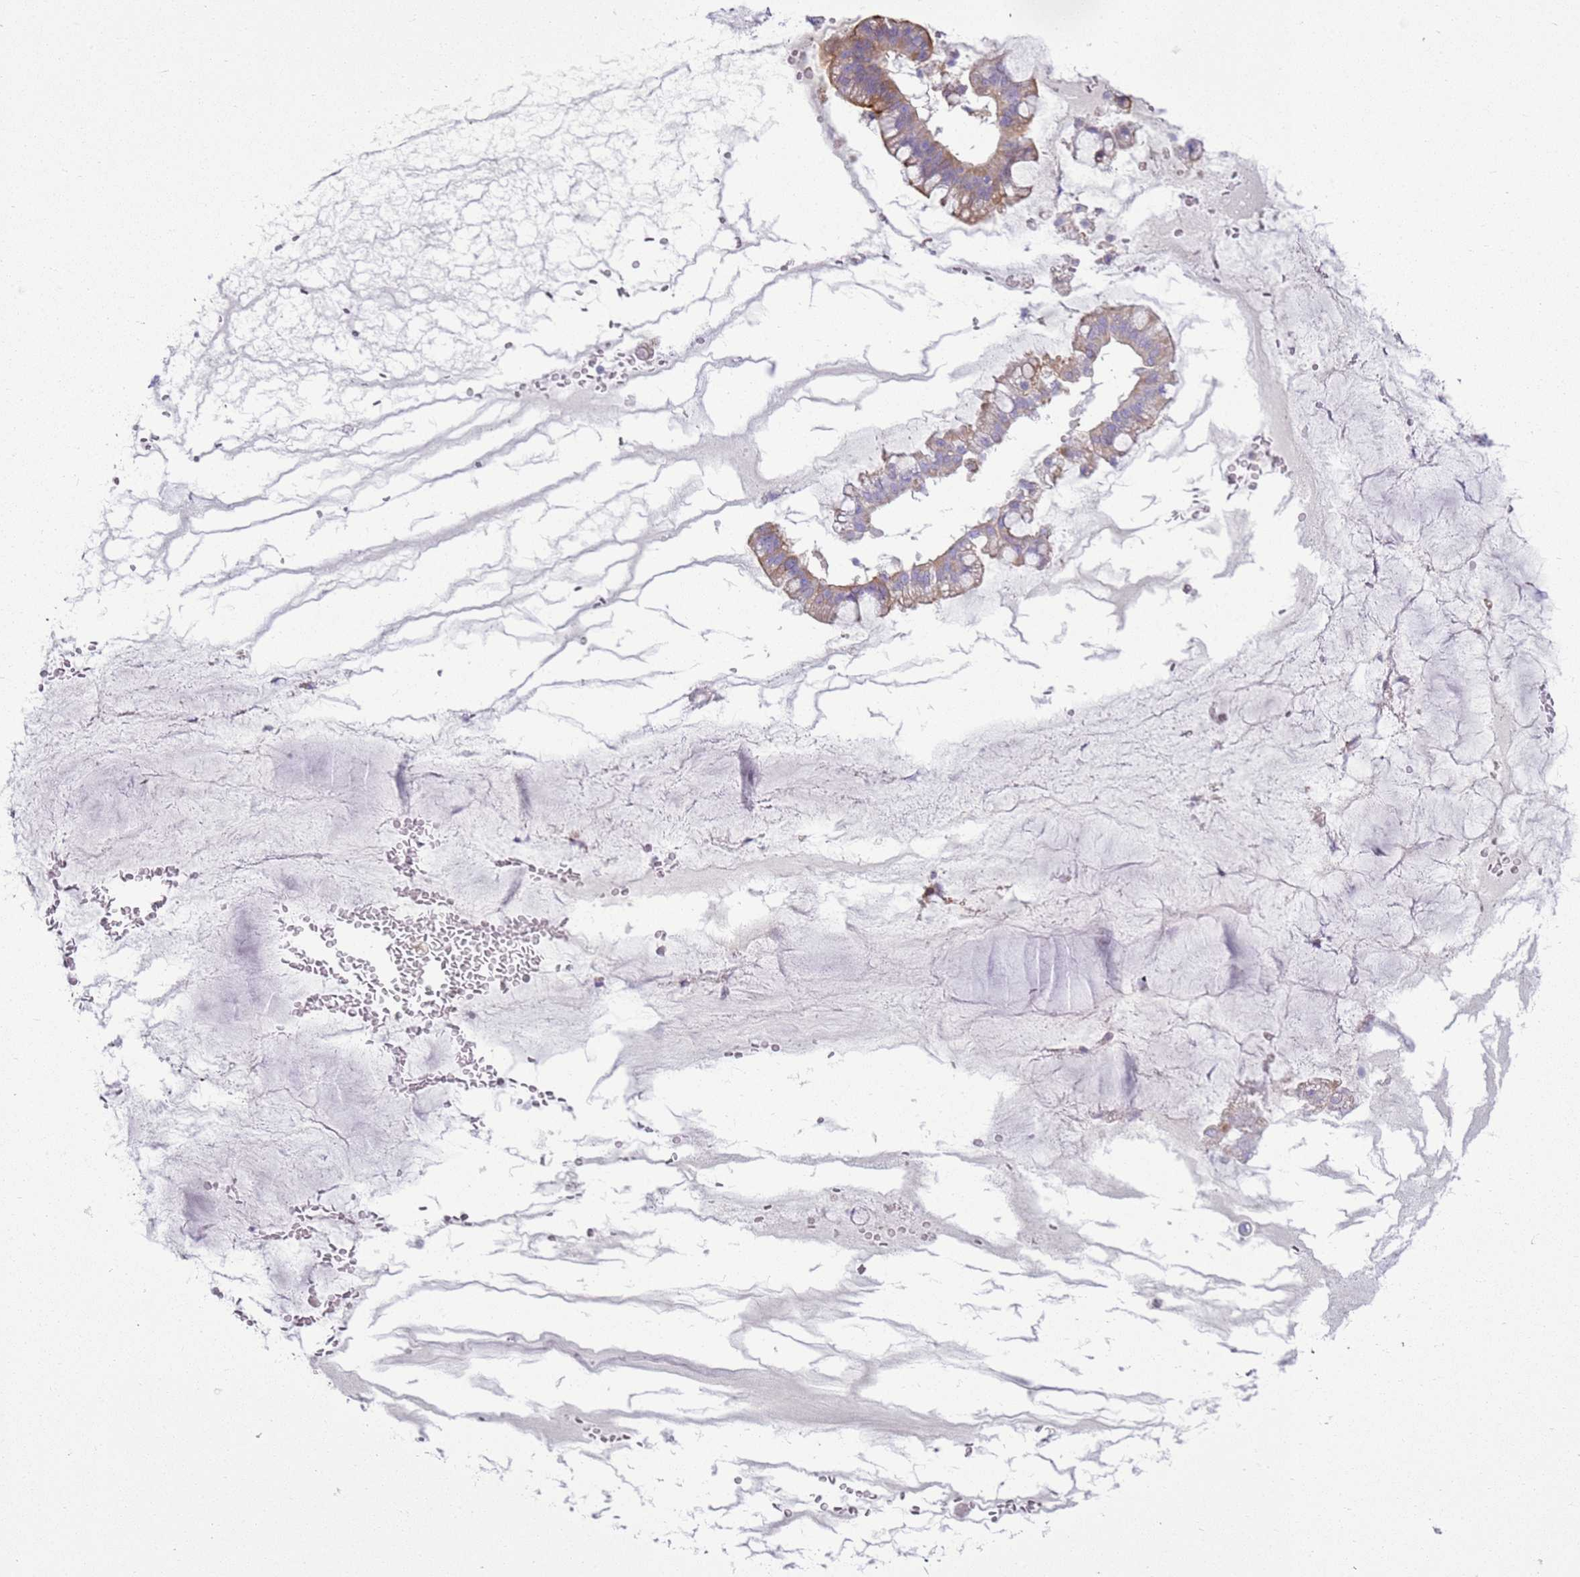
{"staining": {"intensity": "moderate", "quantity": "25%-75%", "location": "cytoplasmic/membranous"}, "tissue": "ovarian cancer", "cell_type": "Tumor cells", "image_type": "cancer", "snomed": [{"axis": "morphology", "description": "Cystadenocarcinoma, mucinous, NOS"}, {"axis": "topography", "description": "Ovary"}], "caption": "Immunohistochemical staining of human ovarian cancer (mucinous cystadenocarcinoma) reveals medium levels of moderate cytoplasmic/membranous protein positivity in about 25%-75% of tumor cells. (DAB IHC, brown staining for protein, blue staining for nuclei).", "gene": "SNX21", "patient": {"sex": "female", "age": 73}}